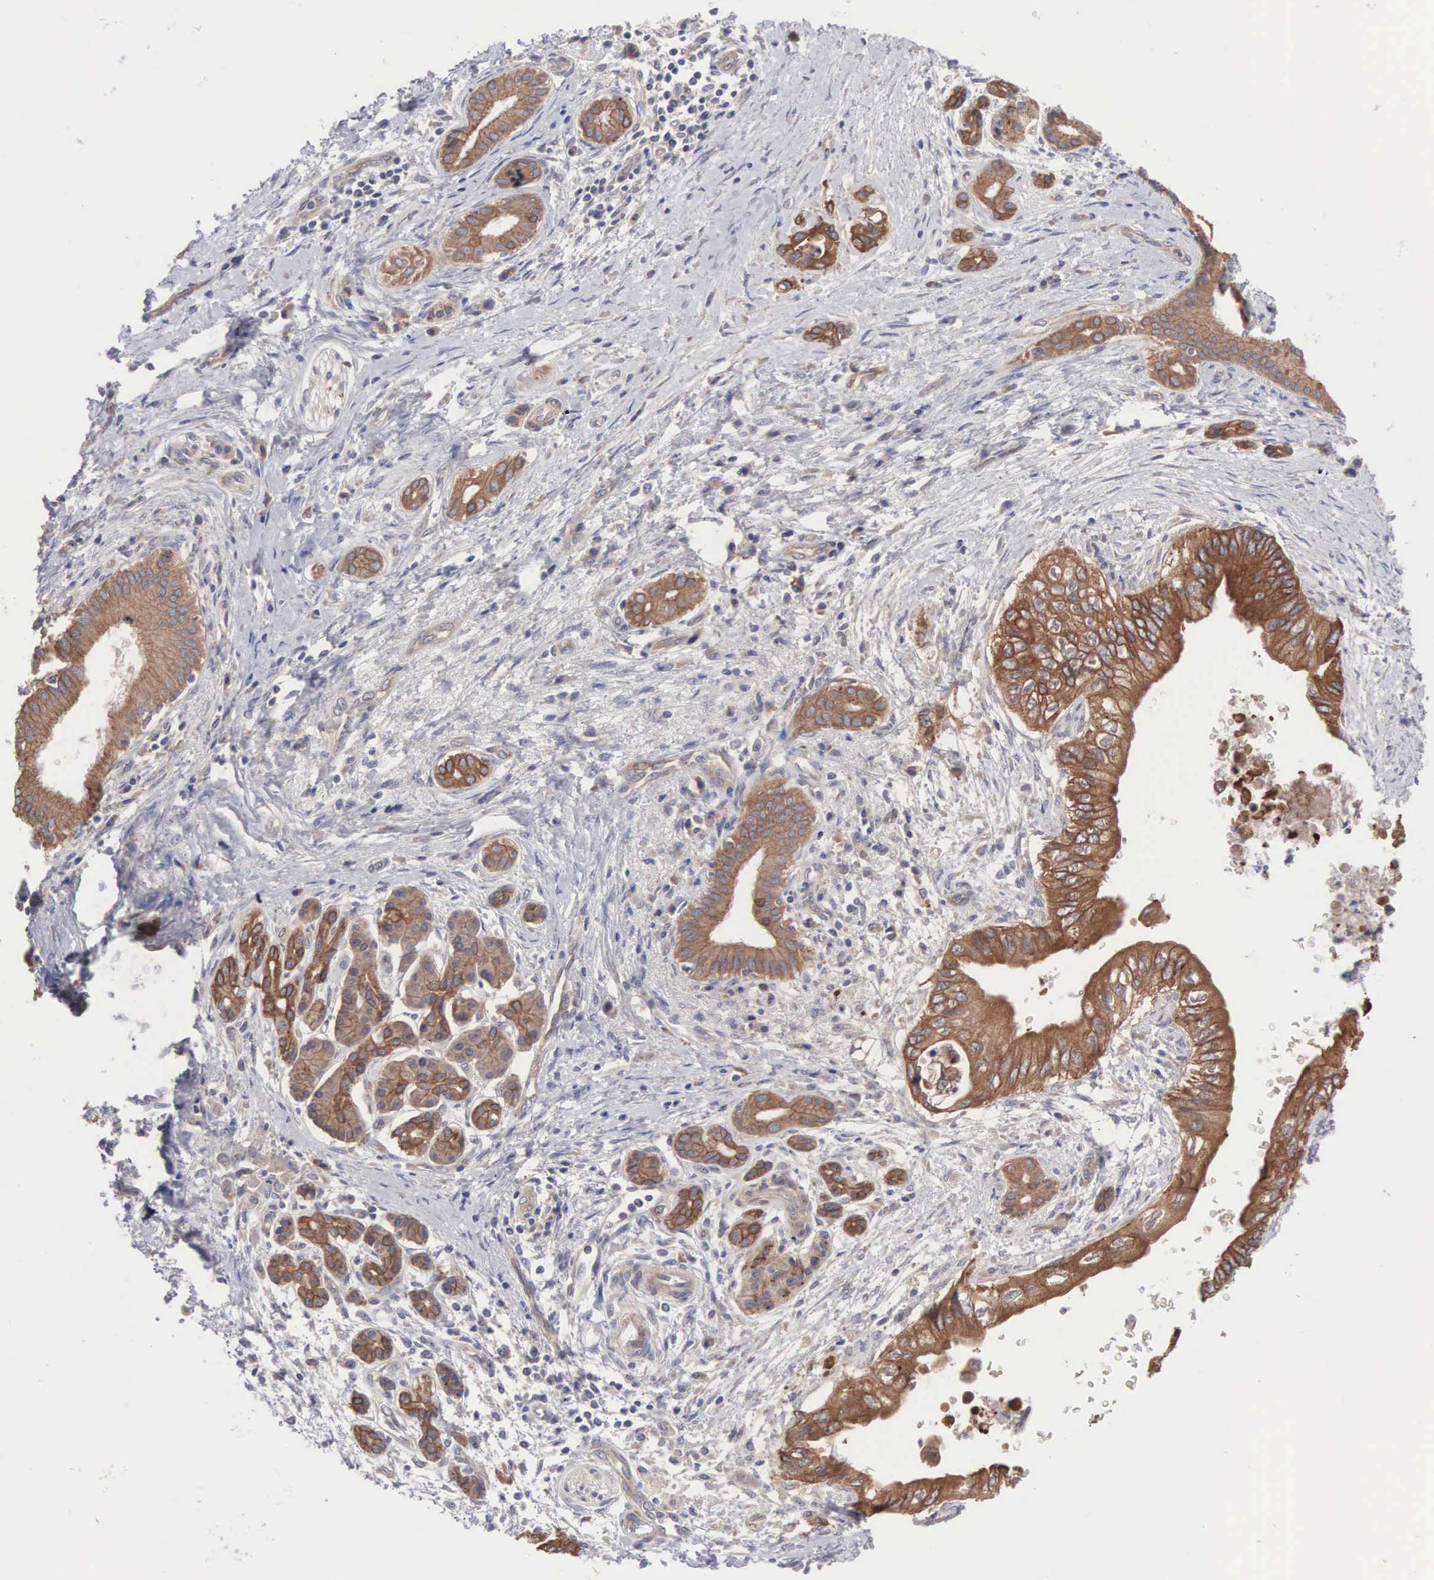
{"staining": {"intensity": "strong", "quantity": ">75%", "location": "cytoplasmic/membranous"}, "tissue": "pancreatic cancer", "cell_type": "Tumor cells", "image_type": "cancer", "snomed": [{"axis": "morphology", "description": "Adenocarcinoma, NOS"}, {"axis": "topography", "description": "Pancreas"}], "caption": "Protein expression analysis of human pancreatic cancer reveals strong cytoplasmic/membranous staining in about >75% of tumor cells.", "gene": "INF2", "patient": {"sex": "female", "age": 66}}